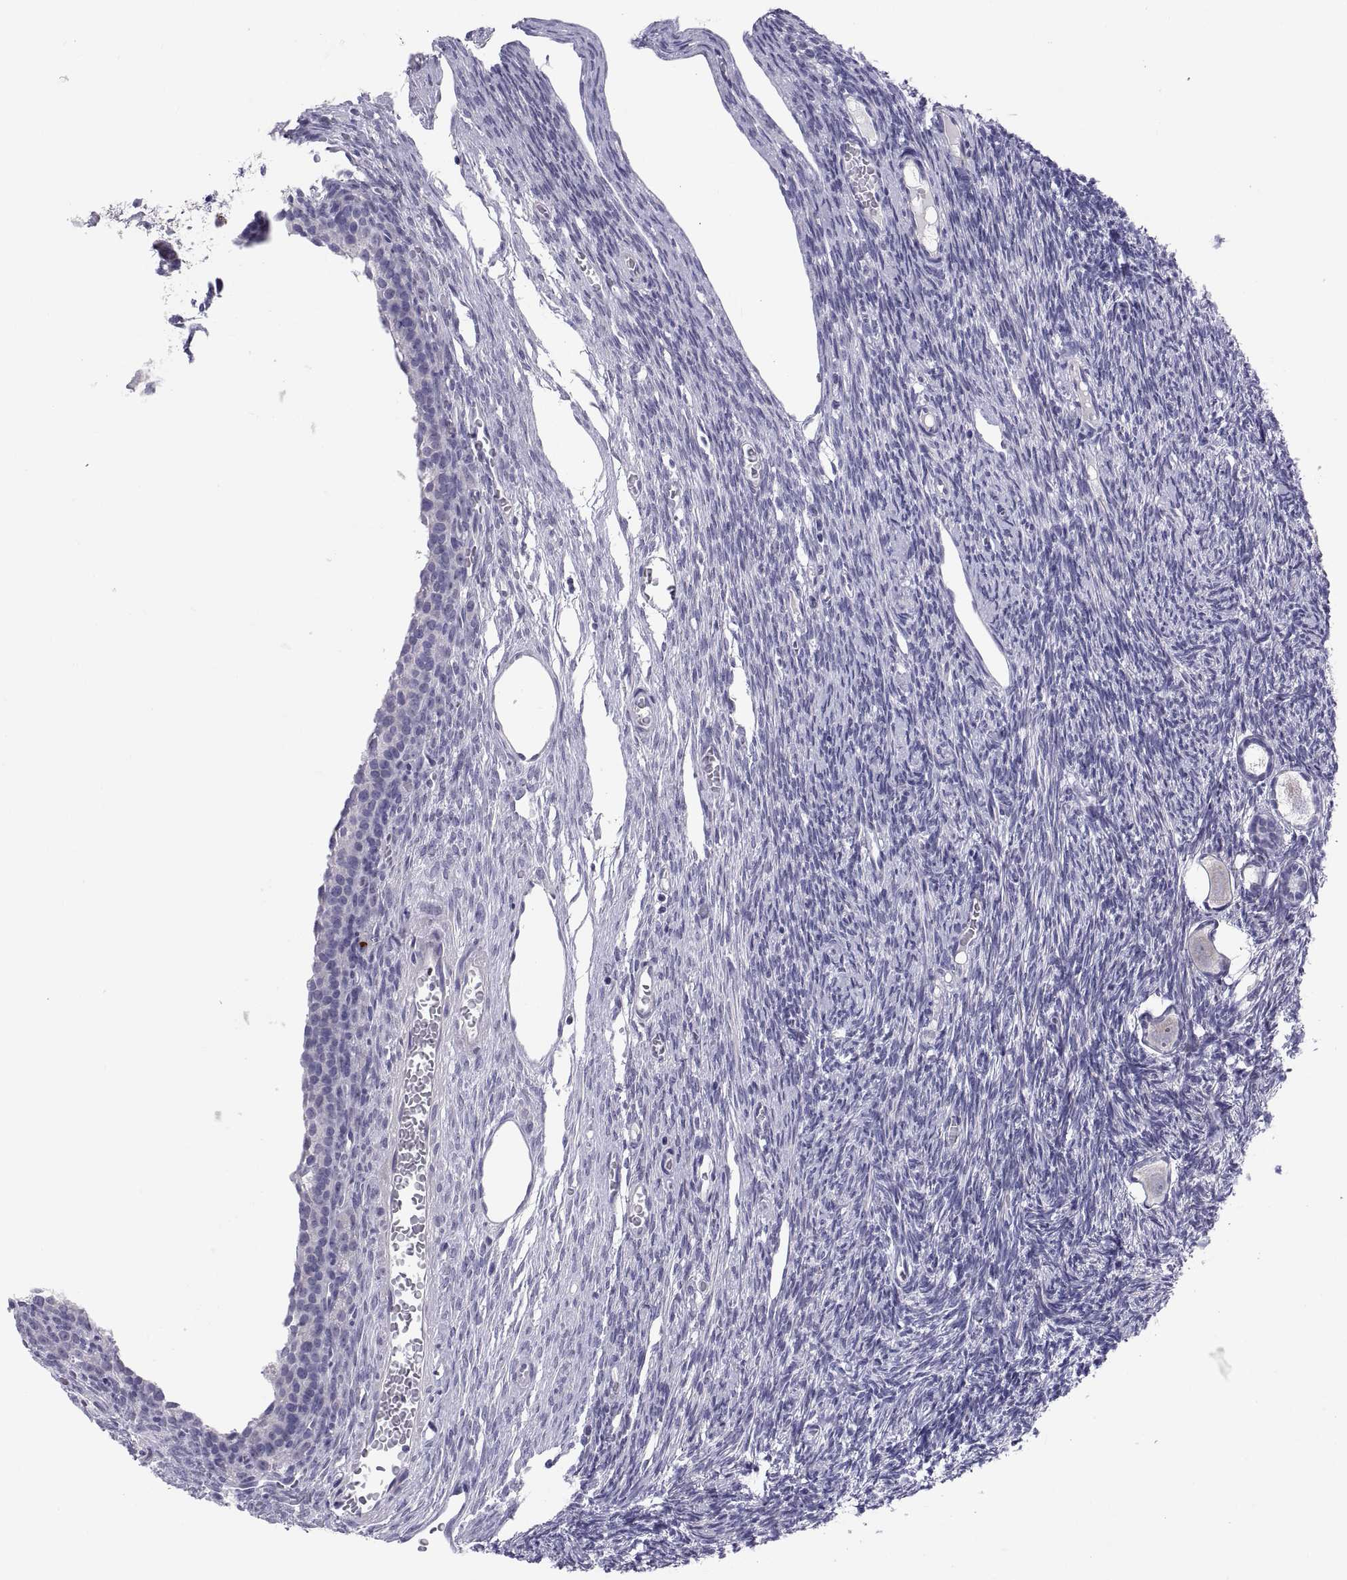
{"staining": {"intensity": "negative", "quantity": "none", "location": "none"}, "tissue": "ovary", "cell_type": "Follicle cells", "image_type": "normal", "snomed": [{"axis": "morphology", "description": "Normal tissue, NOS"}, {"axis": "topography", "description": "Ovary"}], "caption": "High magnification brightfield microscopy of benign ovary stained with DAB (brown) and counterstained with hematoxylin (blue): follicle cells show no significant staining. Nuclei are stained in blue.", "gene": "TEX13A", "patient": {"sex": "female", "age": 27}}